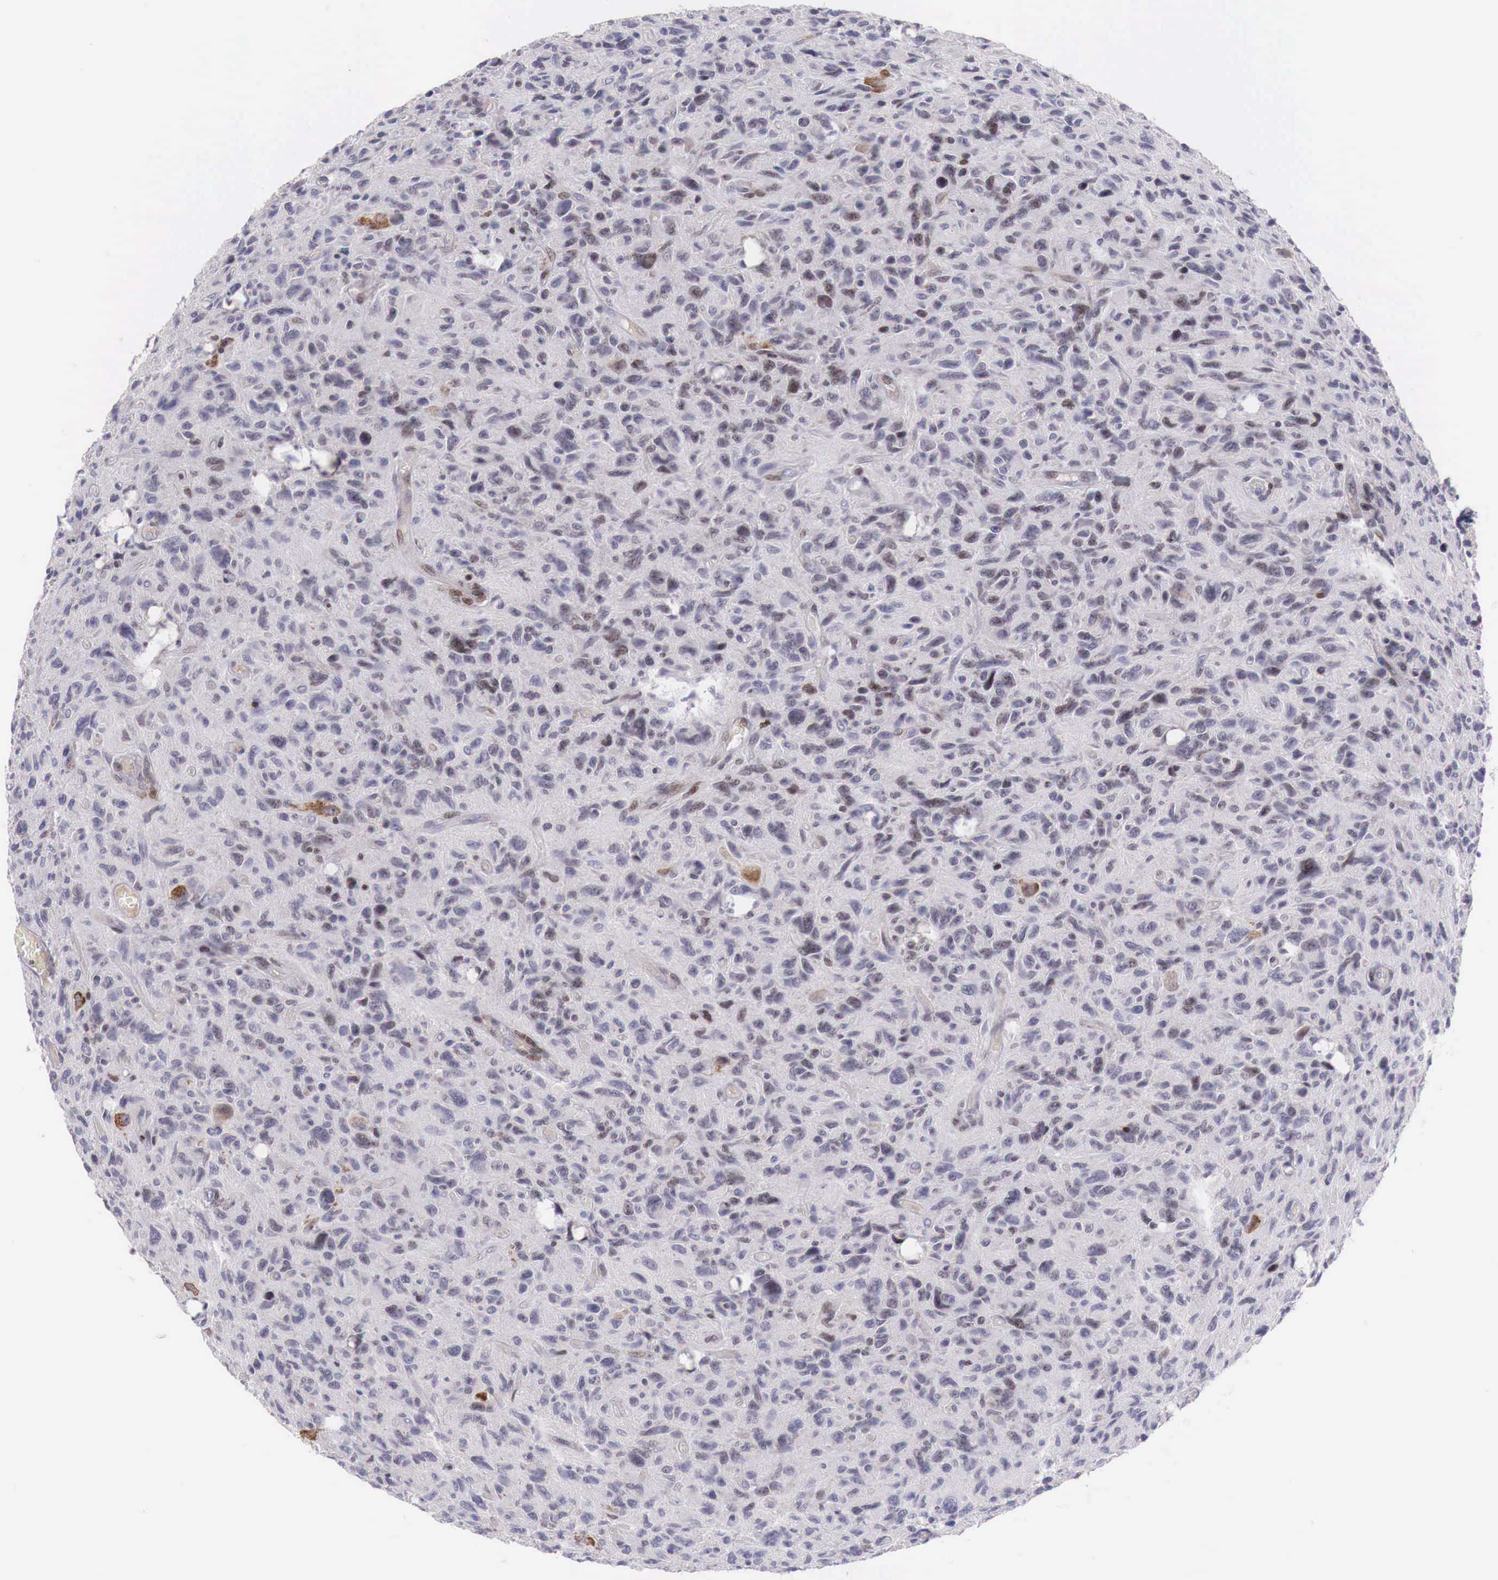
{"staining": {"intensity": "weak", "quantity": "<25%", "location": "none"}, "tissue": "glioma", "cell_type": "Tumor cells", "image_type": "cancer", "snomed": [{"axis": "morphology", "description": "Glioma, malignant, High grade"}, {"axis": "topography", "description": "Brain"}], "caption": "A histopathology image of human malignant glioma (high-grade) is negative for staining in tumor cells.", "gene": "CLCN5", "patient": {"sex": "female", "age": 60}}